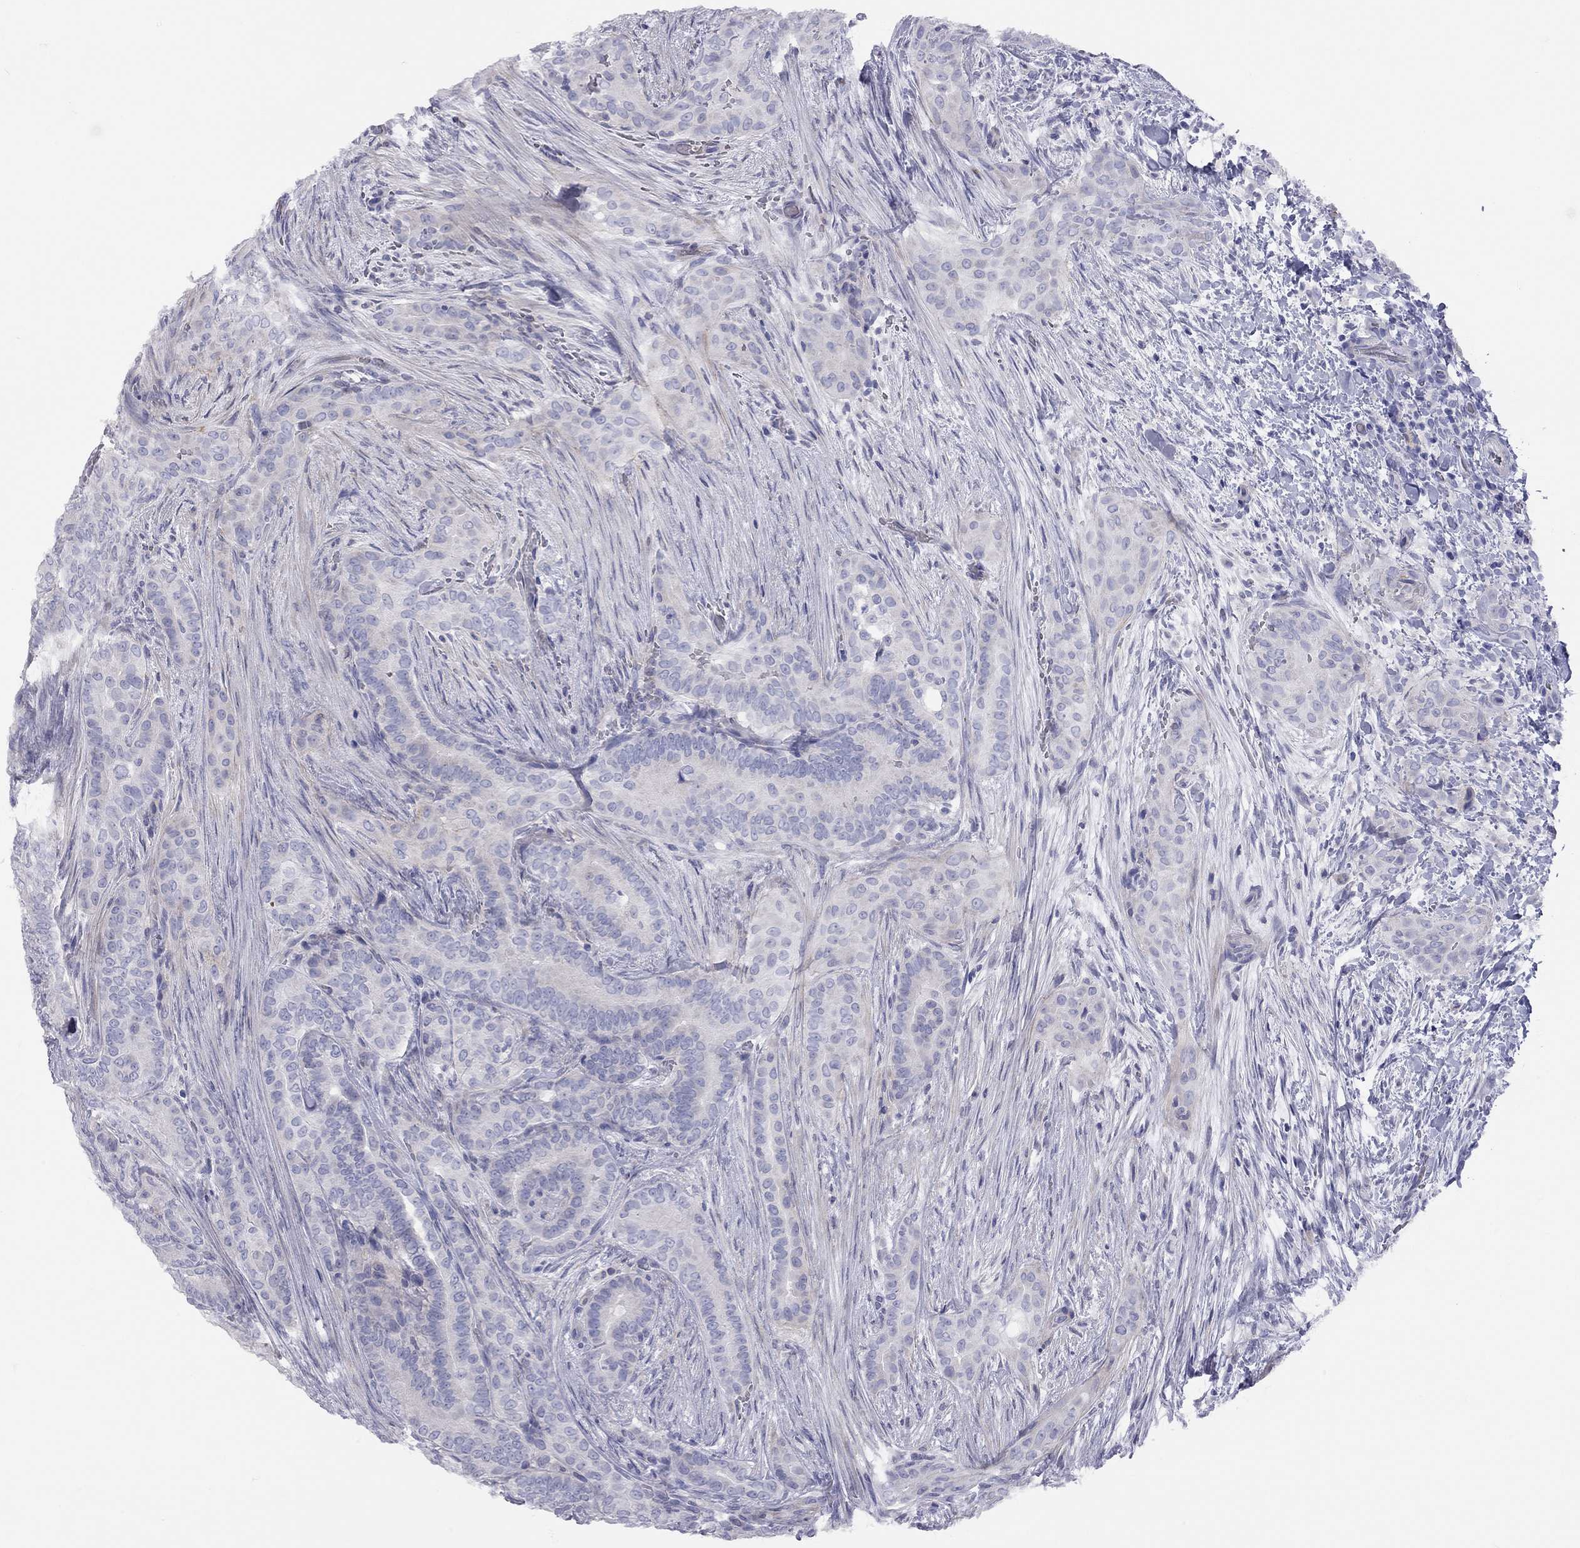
{"staining": {"intensity": "negative", "quantity": "none", "location": "none"}, "tissue": "thyroid cancer", "cell_type": "Tumor cells", "image_type": "cancer", "snomed": [{"axis": "morphology", "description": "Papillary adenocarcinoma, NOS"}, {"axis": "topography", "description": "Thyroid gland"}], "caption": "An IHC image of thyroid cancer (papillary adenocarcinoma) is shown. There is no staining in tumor cells of thyroid cancer (papillary adenocarcinoma).", "gene": "ADCYAP1", "patient": {"sex": "male", "age": 61}}